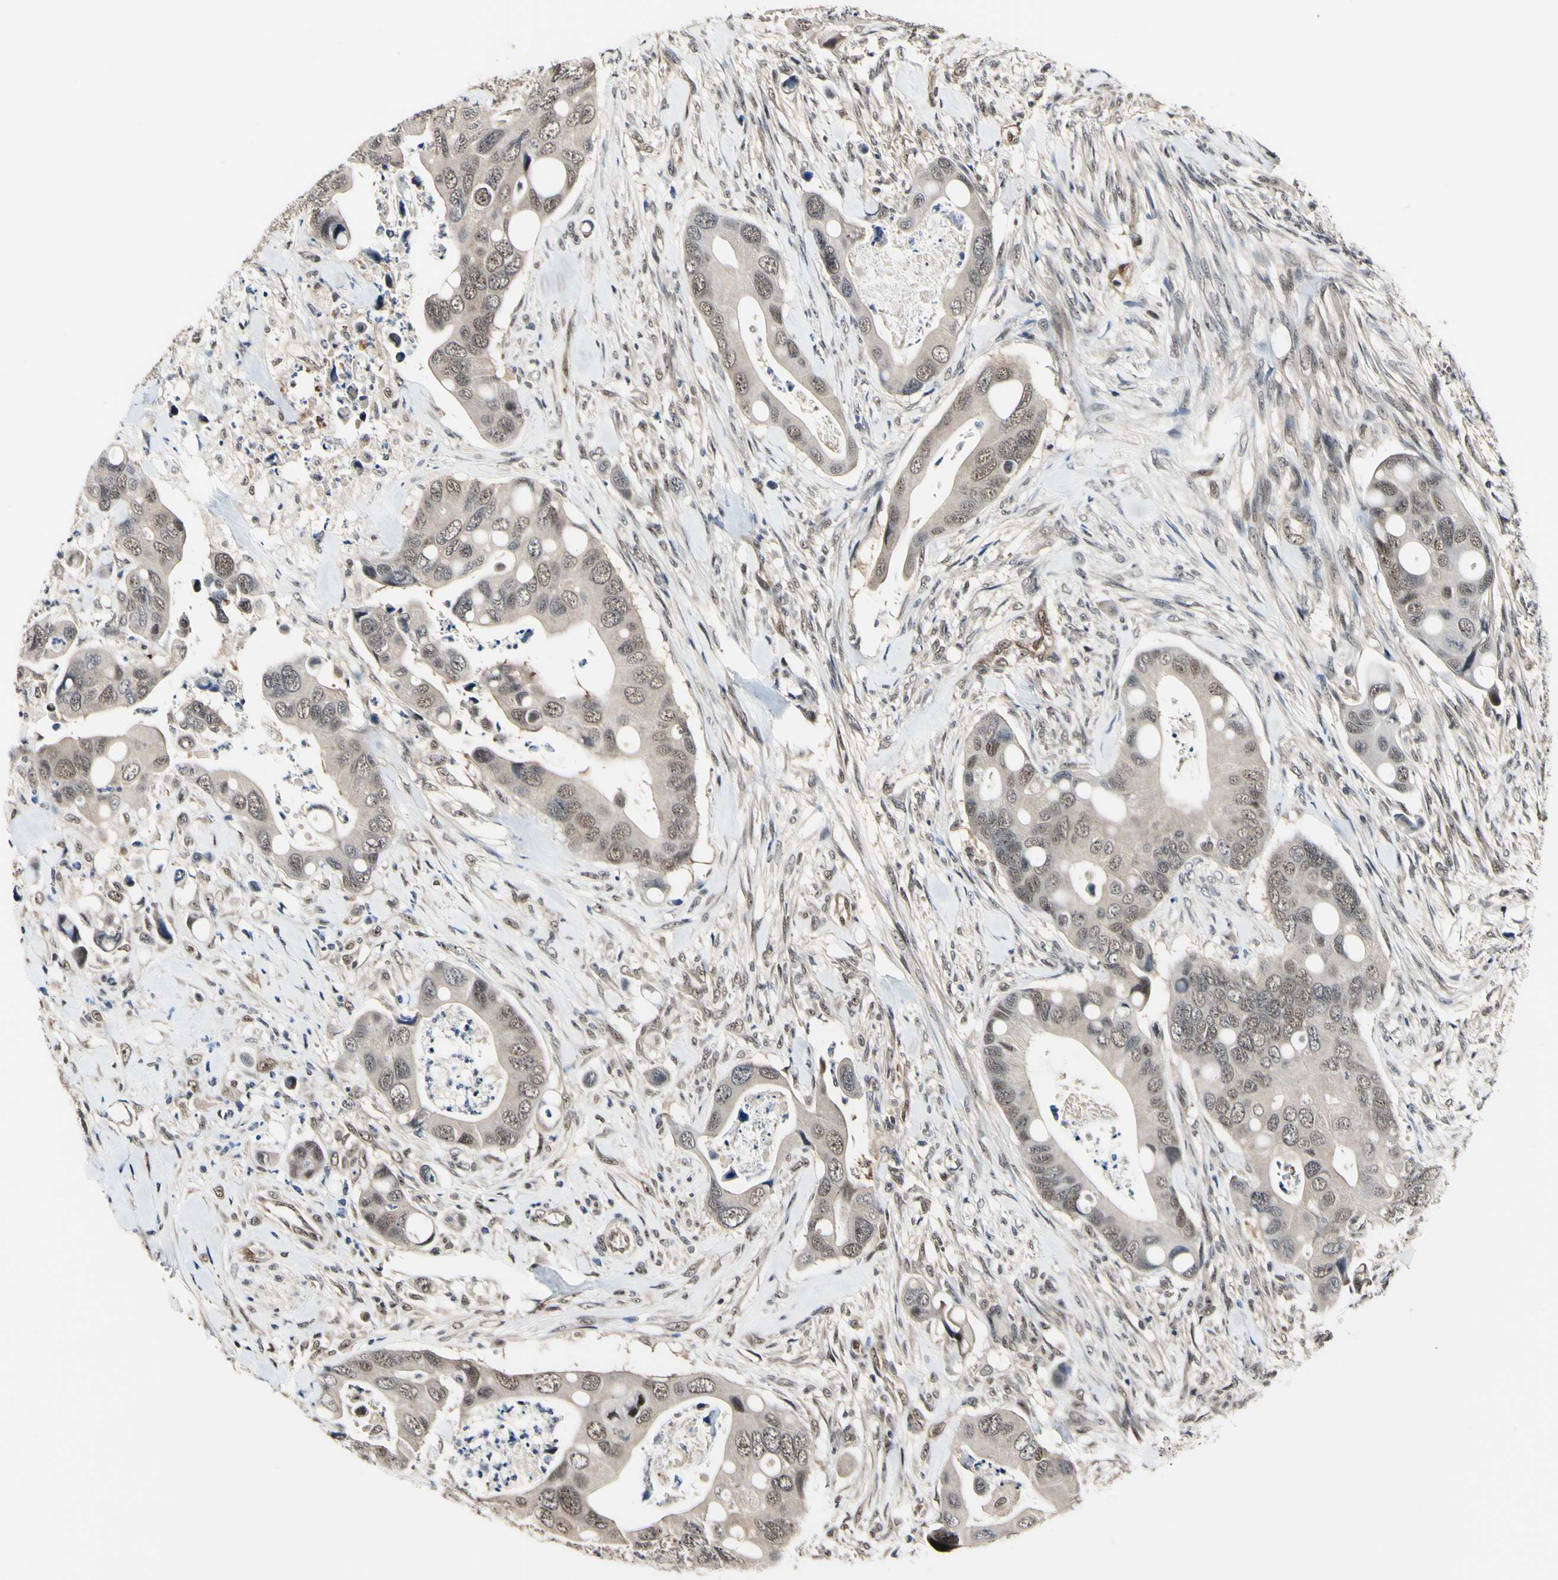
{"staining": {"intensity": "weak", "quantity": ">75%", "location": "cytoplasmic/membranous,nuclear"}, "tissue": "colorectal cancer", "cell_type": "Tumor cells", "image_type": "cancer", "snomed": [{"axis": "morphology", "description": "Adenocarcinoma, NOS"}, {"axis": "topography", "description": "Rectum"}], "caption": "The micrograph reveals staining of colorectal cancer, revealing weak cytoplasmic/membranous and nuclear protein staining (brown color) within tumor cells.", "gene": "PSMD10", "patient": {"sex": "female", "age": 57}}